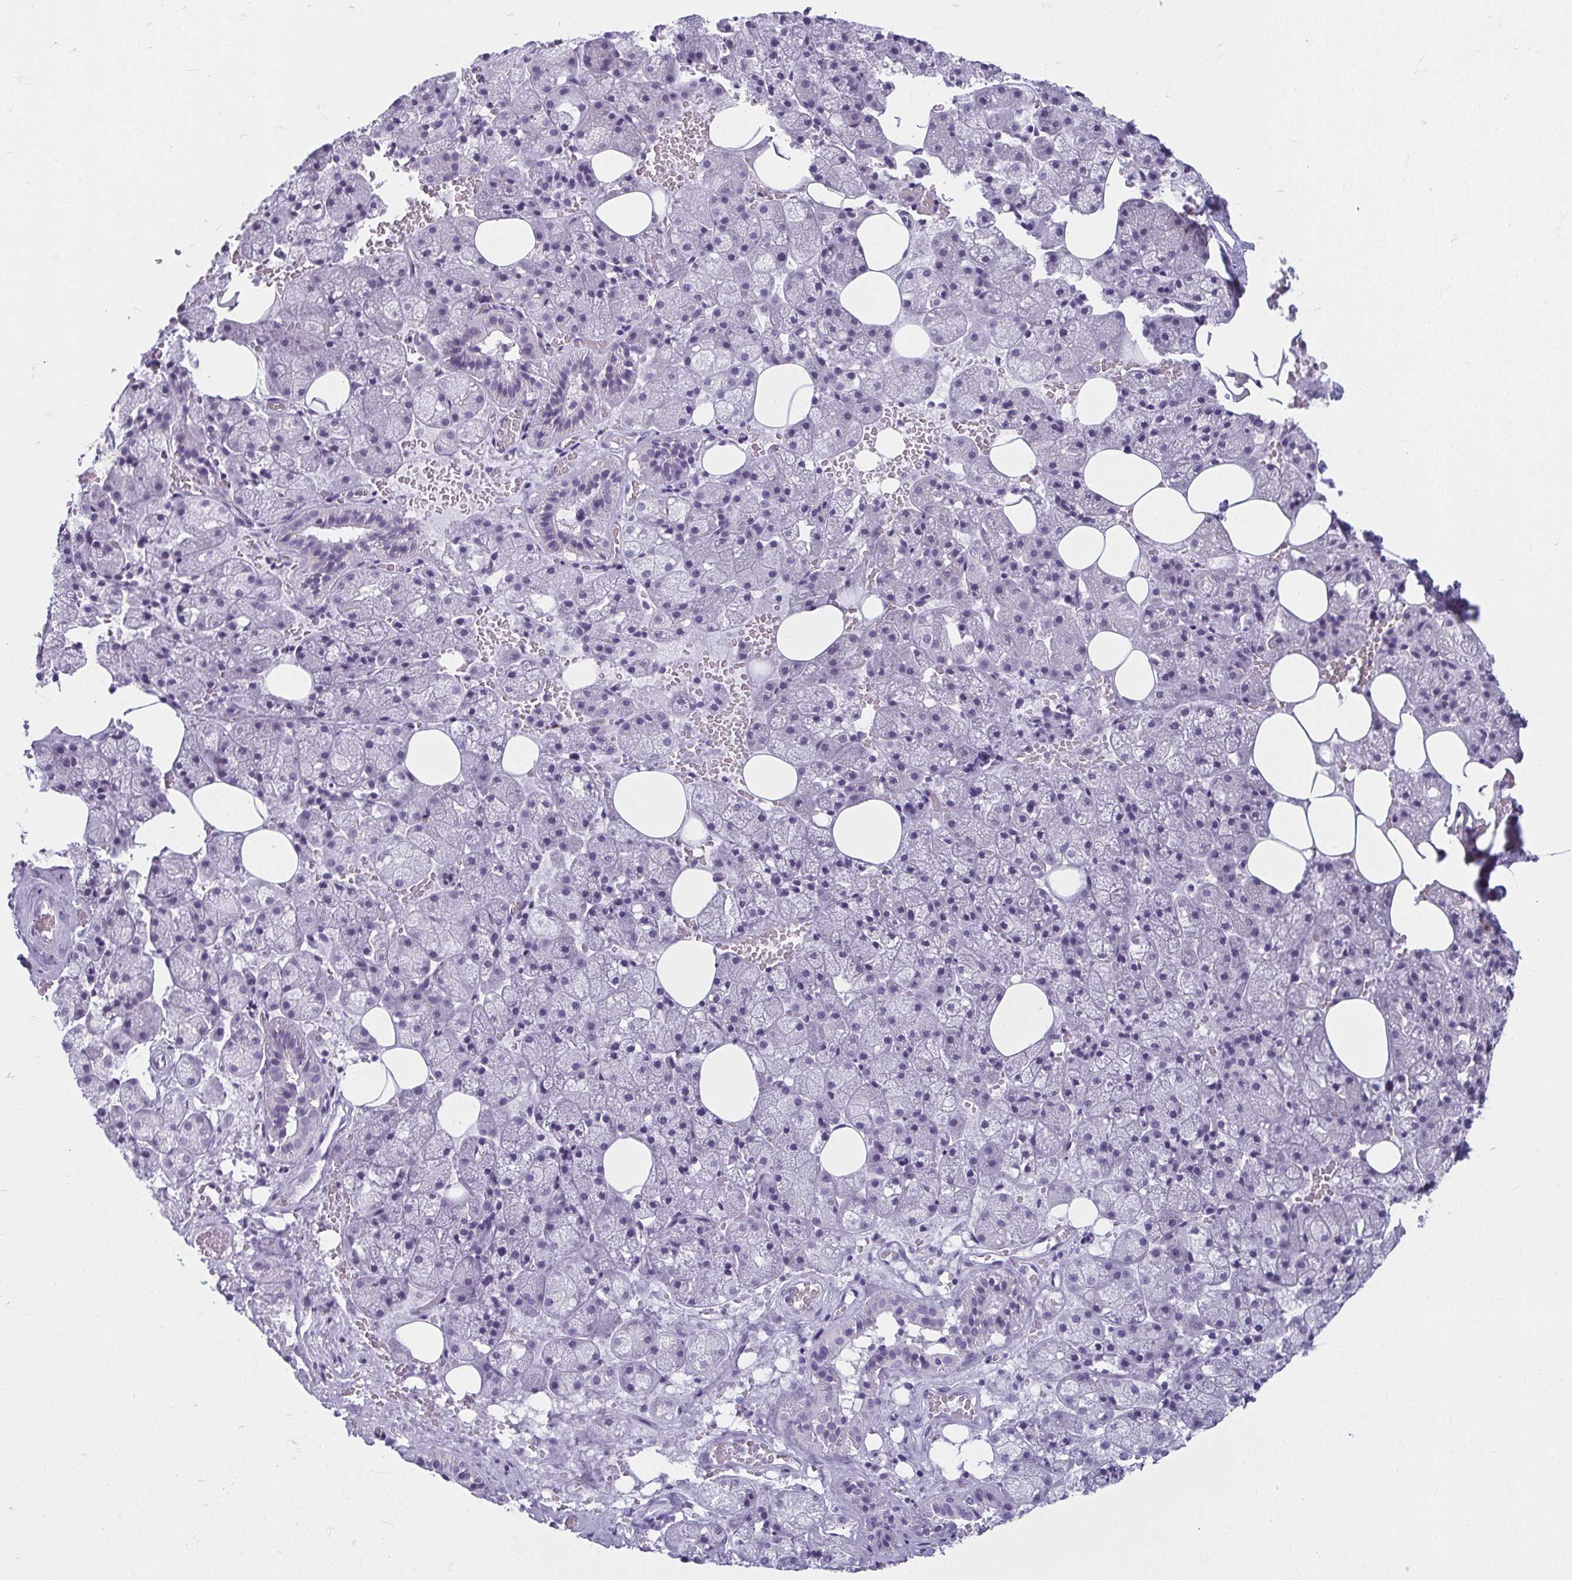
{"staining": {"intensity": "weak", "quantity": "<25%", "location": "cytoplasmic/membranous"}, "tissue": "salivary gland", "cell_type": "Glandular cells", "image_type": "normal", "snomed": [{"axis": "morphology", "description": "Normal tissue, NOS"}, {"axis": "topography", "description": "Salivary gland"}, {"axis": "topography", "description": "Peripheral nerve tissue"}], "caption": "High magnification brightfield microscopy of normal salivary gland stained with DAB (brown) and counterstained with hematoxylin (blue): glandular cells show no significant positivity. (Stains: DAB immunohistochemistry (IHC) with hematoxylin counter stain, Microscopy: brightfield microscopy at high magnification).", "gene": "MOBP", "patient": {"sex": "male", "age": 38}}